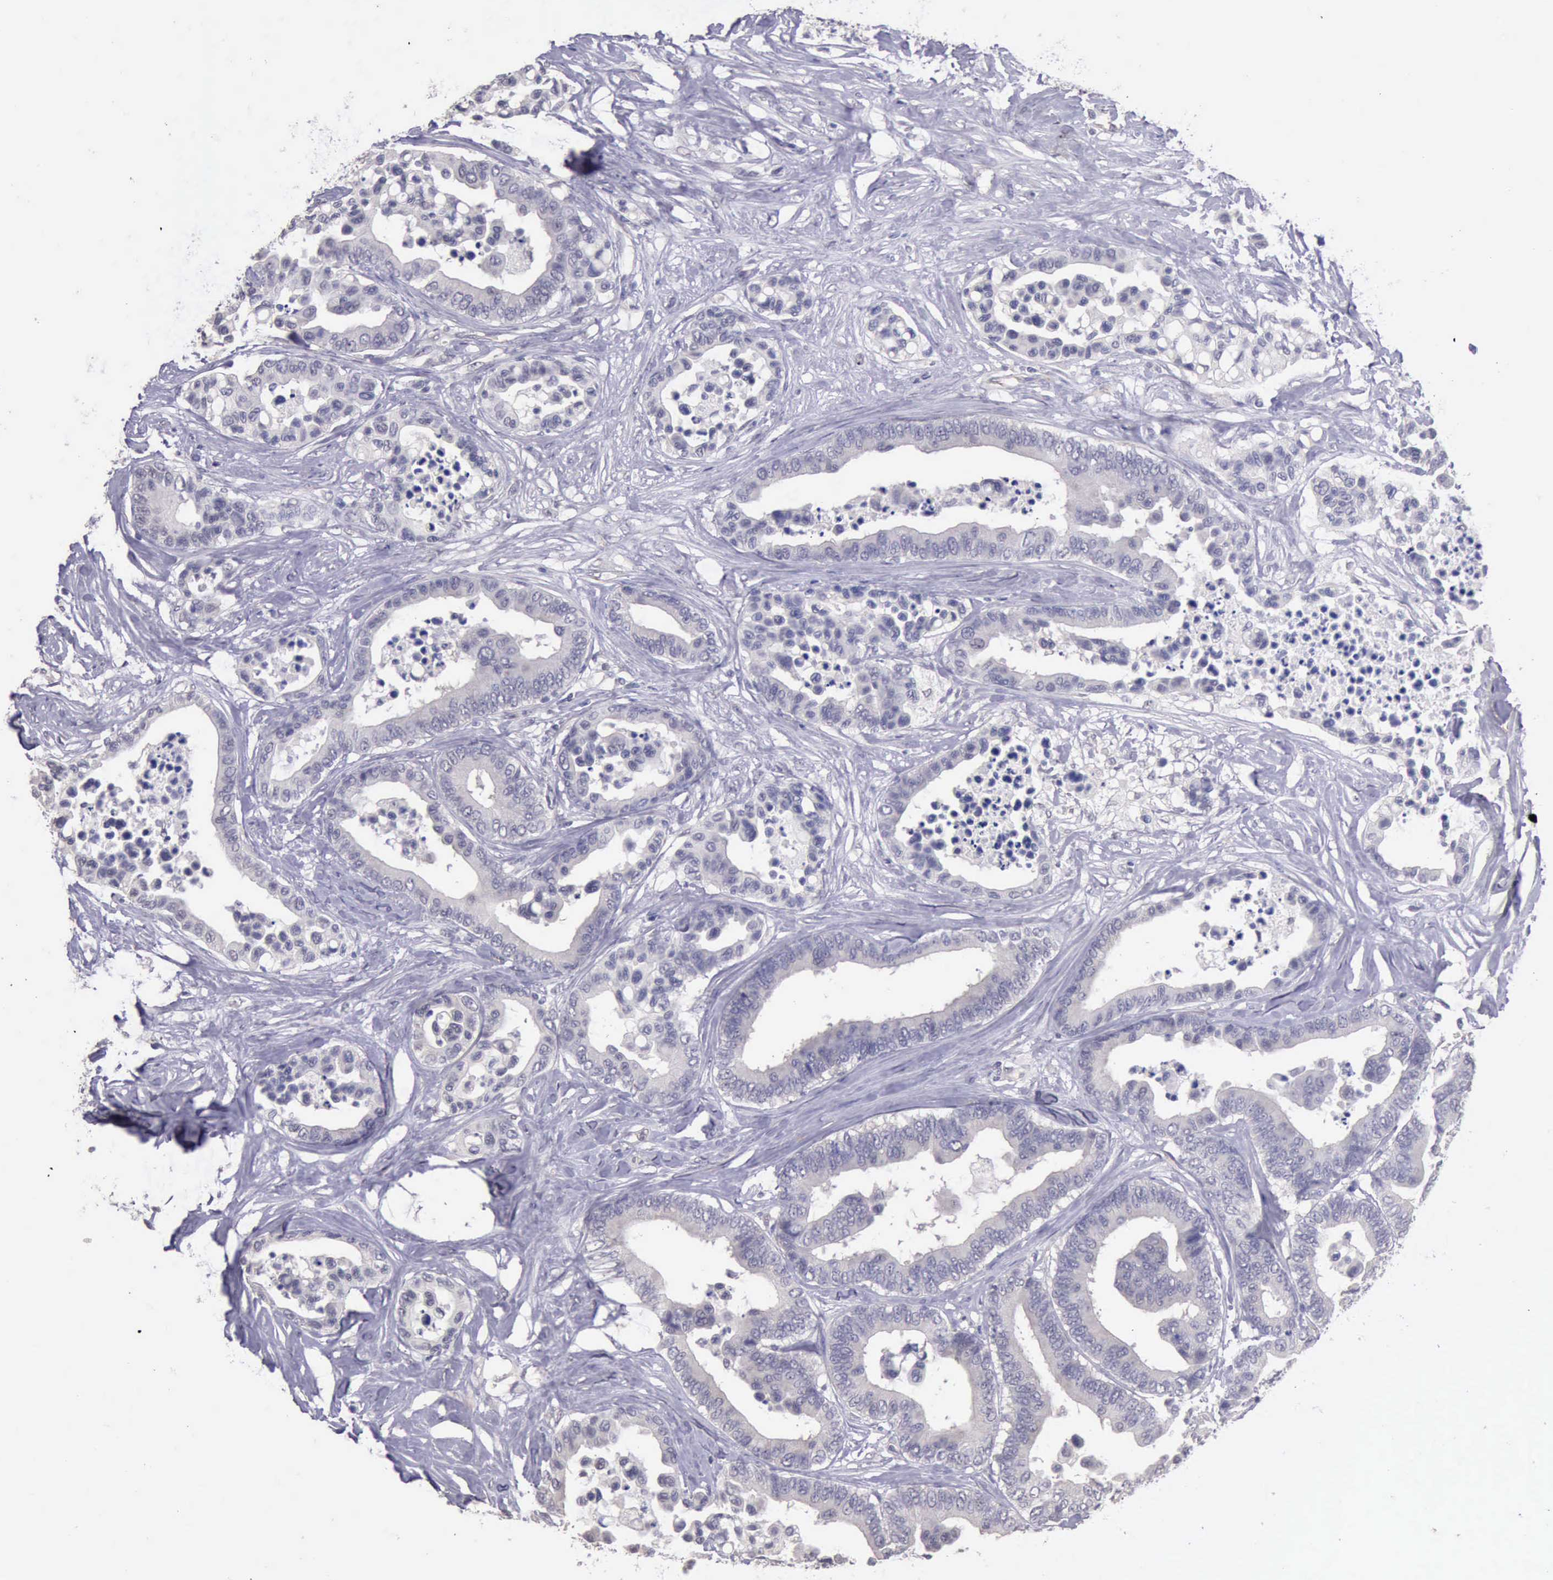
{"staining": {"intensity": "negative", "quantity": "none", "location": "none"}, "tissue": "colorectal cancer", "cell_type": "Tumor cells", "image_type": "cancer", "snomed": [{"axis": "morphology", "description": "Adenocarcinoma, NOS"}, {"axis": "topography", "description": "Colon"}], "caption": "Adenocarcinoma (colorectal) was stained to show a protein in brown. There is no significant staining in tumor cells.", "gene": "KCND1", "patient": {"sex": "male", "age": 82}}